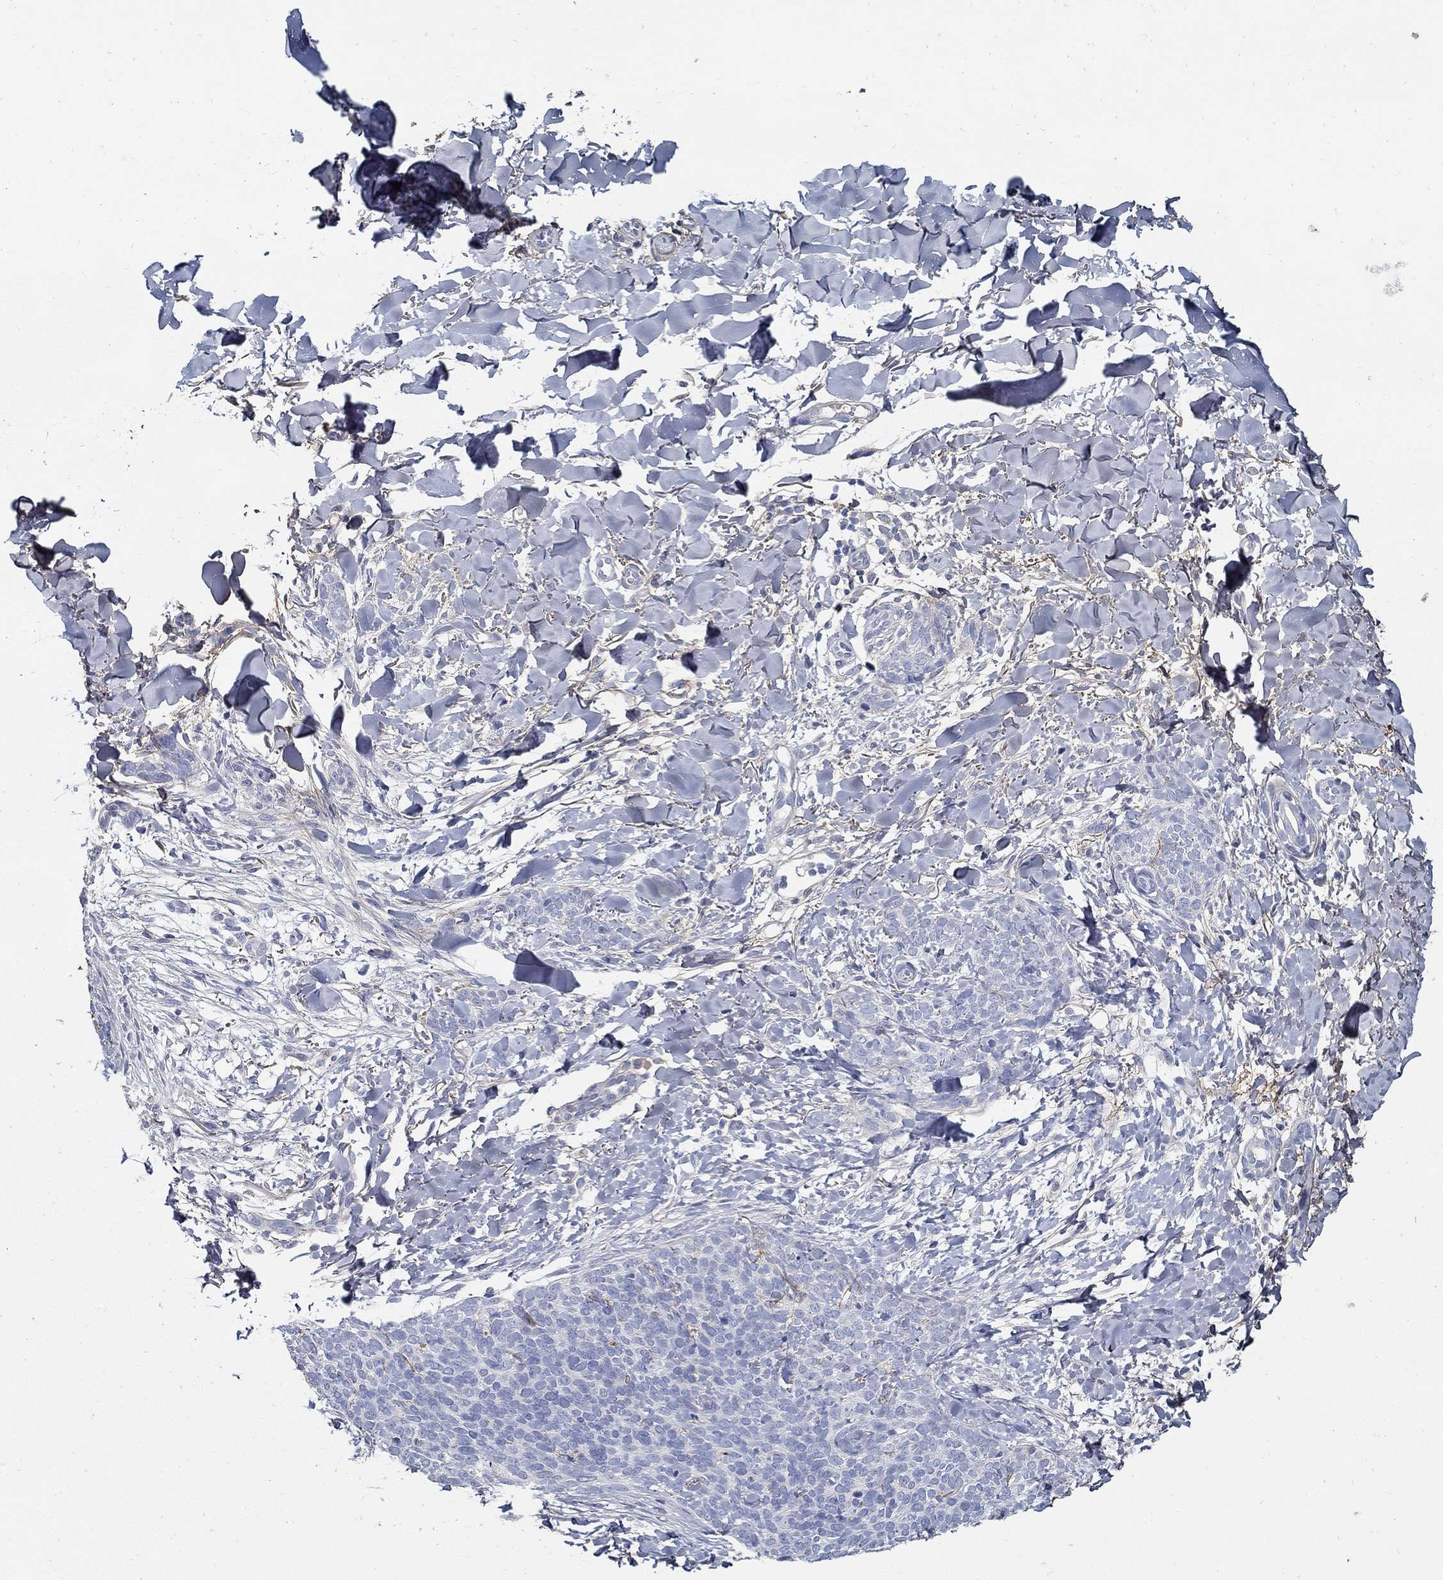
{"staining": {"intensity": "negative", "quantity": "none", "location": "none"}, "tissue": "skin cancer", "cell_type": "Tumor cells", "image_type": "cancer", "snomed": [{"axis": "morphology", "description": "Basal cell carcinoma"}, {"axis": "topography", "description": "Skin"}], "caption": "Immunohistochemistry photomicrograph of human skin cancer (basal cell carcinoma) stained for a protein (brown), which exhibits no positivity in tumor cells.", "gene": "TGFBI", "patient": {"sex": "male", "age": 64}}